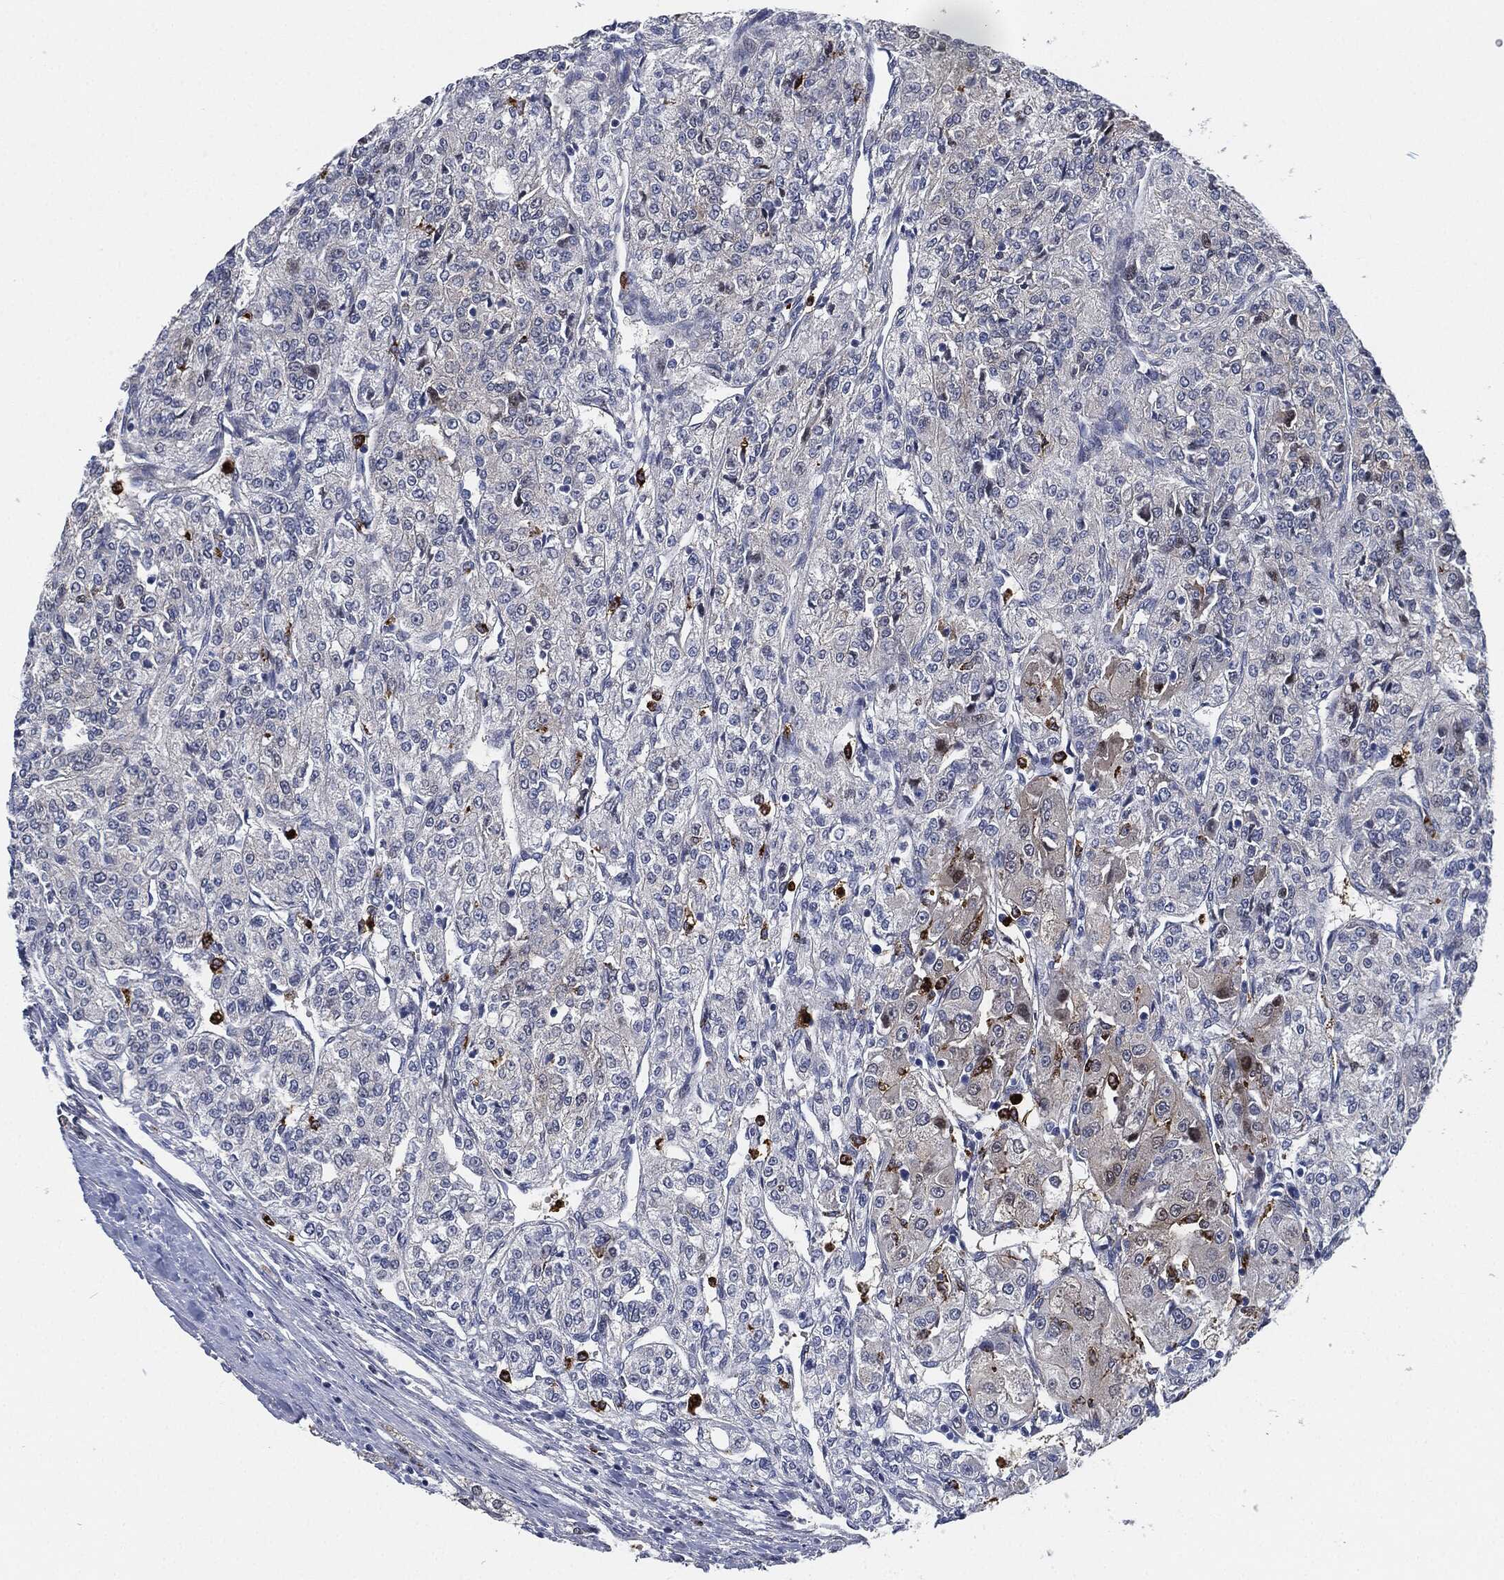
{"staining": {"intensity": "negative", "quantity": "none", "location": "none"}, "tissue": "renal cancer", "cell_type": "Tumor cells", "image_type": "cancer", "snomed": [{"axis": "morphology", "description": "Adenocarcinoma, NOS"}, {"axis": "topography", "description": "Kidney"}], "caption": "Renal cancer (adenocarcinoma) stained for a protein using immunohistochemistry (IHC) exhibits no staining tumor cells.", "gene": "MPO", "patient": {"sex": "female", "age": 63}}